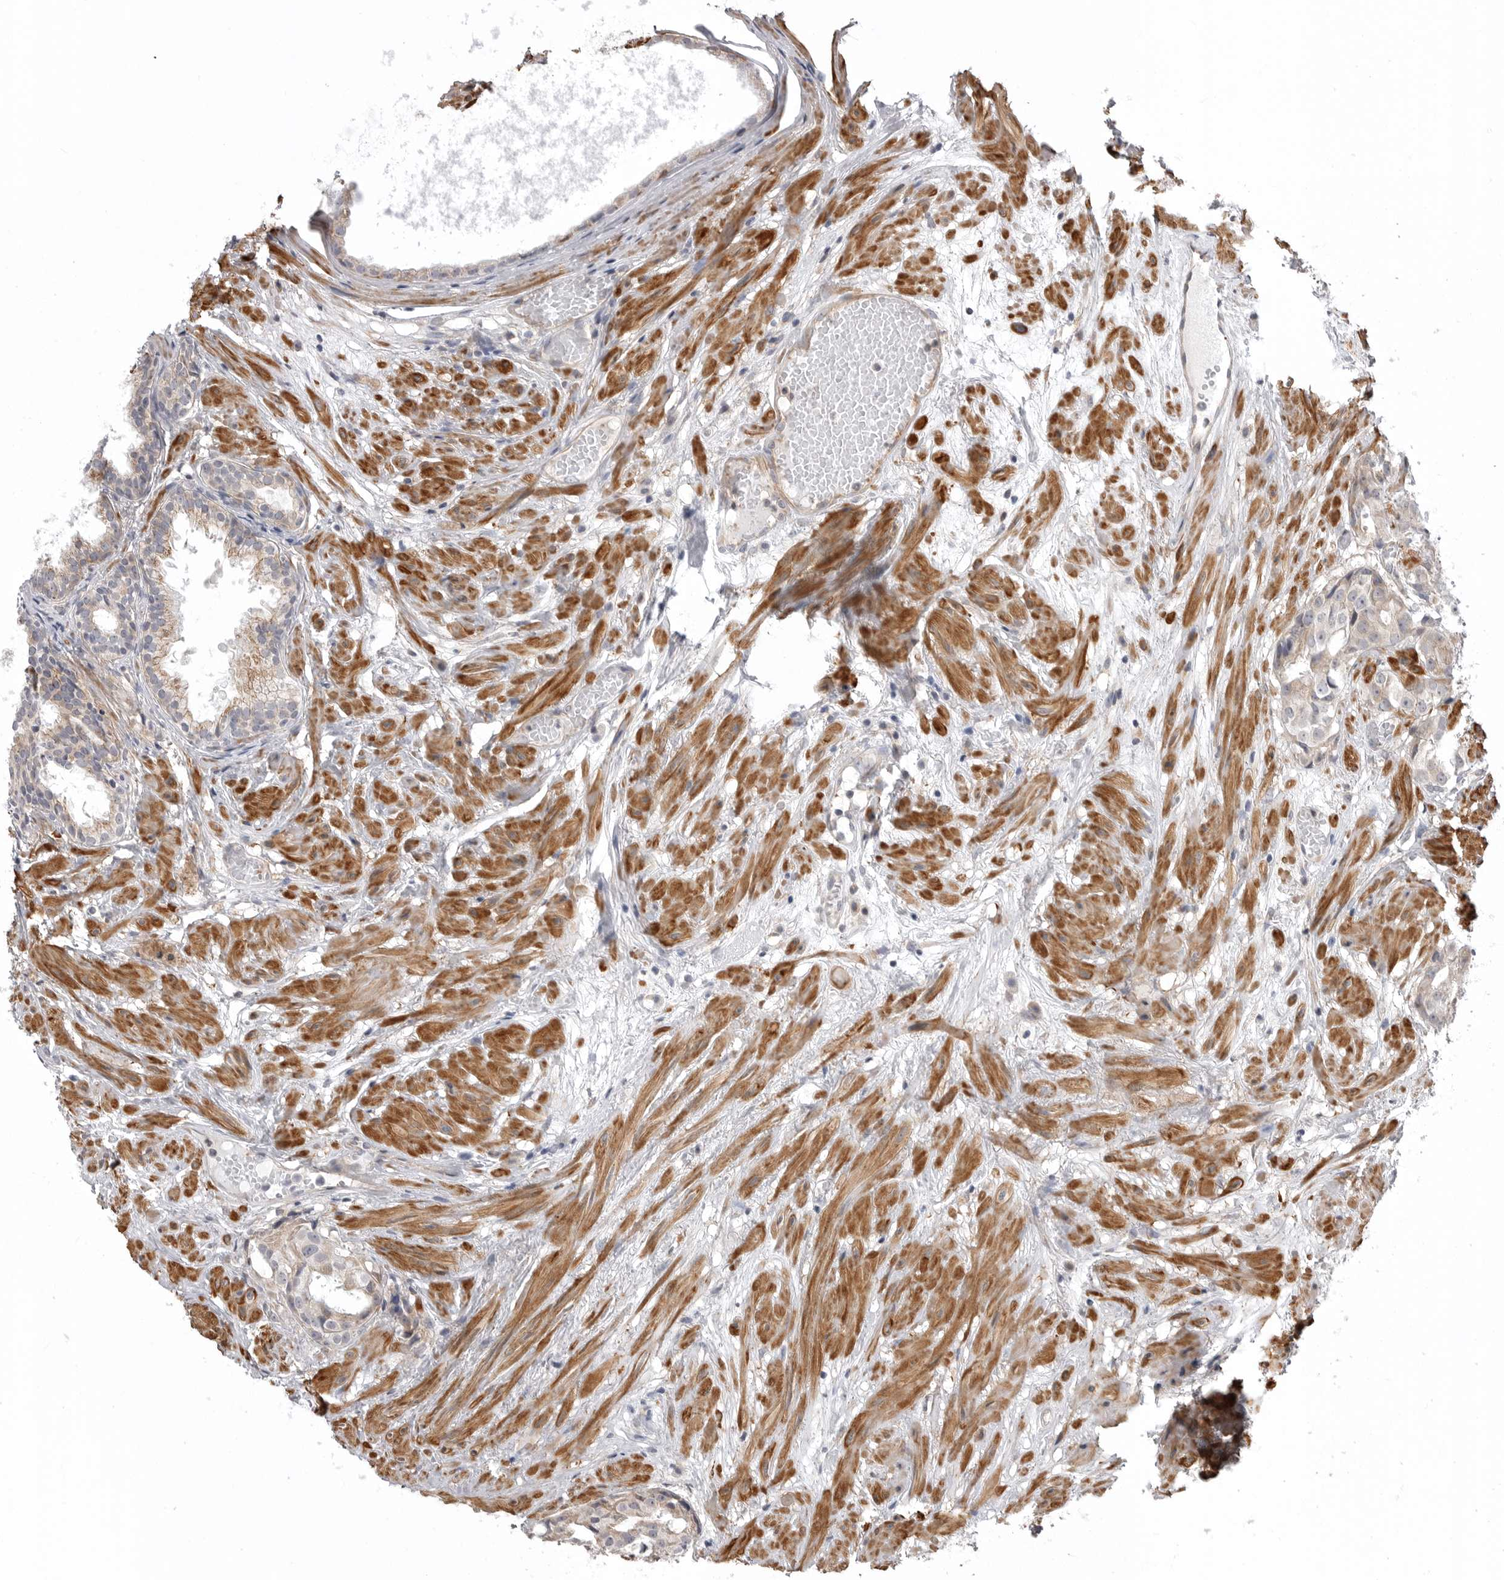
{"staining": {"intensity": "weak", "quantity": "25%-75%", "location": "cytoplasmic/membranous"}, "tissue": "prostate cancer", "cell_type": "Tumor cells", "image_type": "cancer", "snomed": [{"axis": "morphology", "description": "Adenocarcinoma, Low grade"}, {"axis": "topography", "description": "Prostate"}], "caption": "Immunohistochemistry micrograph of prostate cancer (adenocarcinoma (low-grade)) stained for a protein (brown), which shows low levels of weak cytoplasmic/membranous expression in approximately 25%-75% of tumor cells.", "gene": "SCP2", "patient": {"sex": "male", "age": 88}}